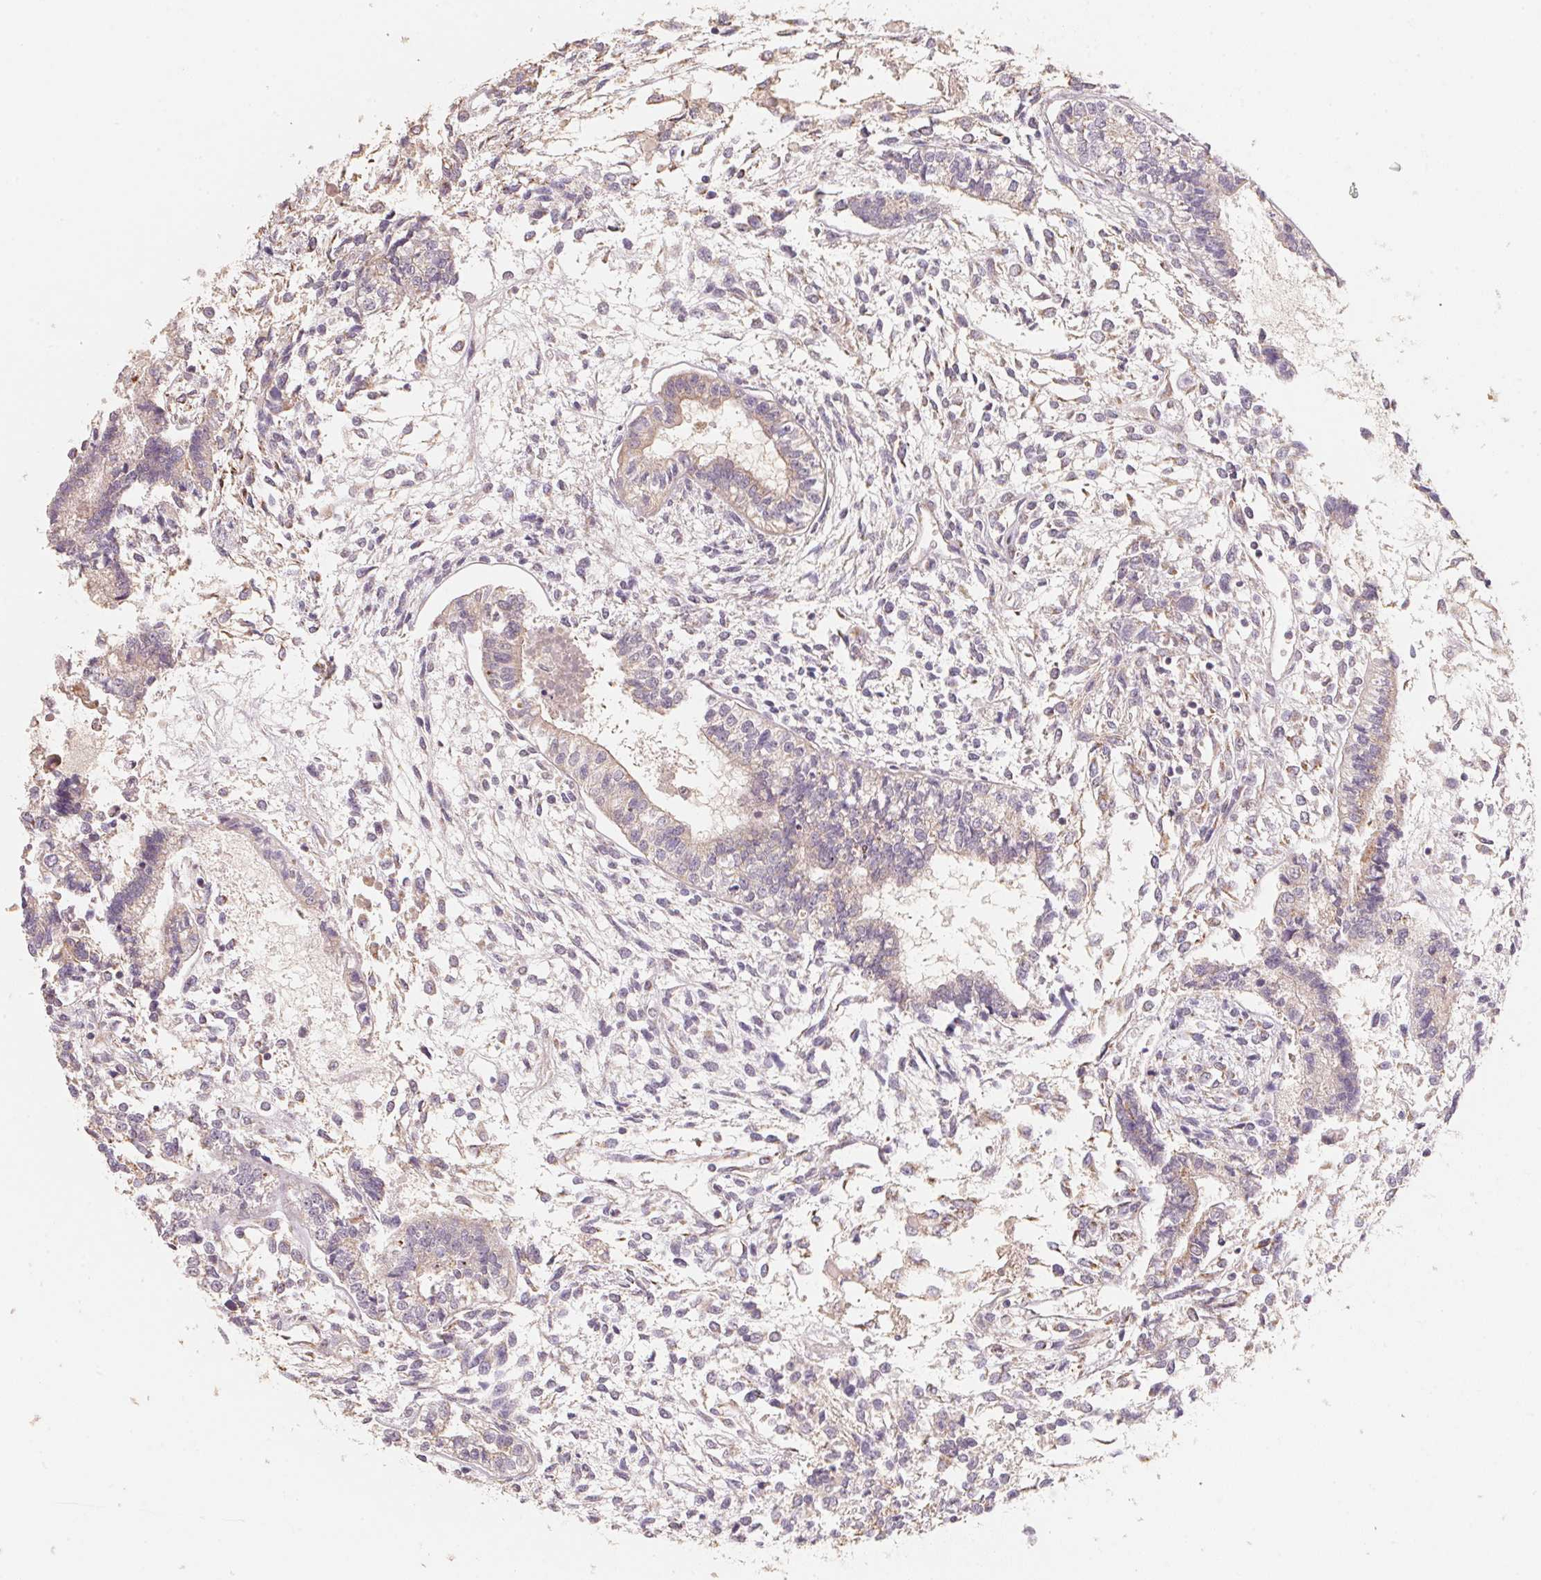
{"staining": {"intensity": "weak", "quantity": "<25%", "location": "cytoplasmic/membranous"}, "tissue": "testis cancer", "cell_type": "Tumor cells", "image_type": "cancer", "snomed": [{"axis": "morphology", "description": "Carcinoma, Embryonal, NOS"}, {"axis": "topography", "description": "Testis"}], "caption": "The photomicrograph demonstrates no significant staining in tumor cells of testis embryonal carcinoma.", "gene": "TSPAN12", "patient": {"sex": "male", "age": 37}}